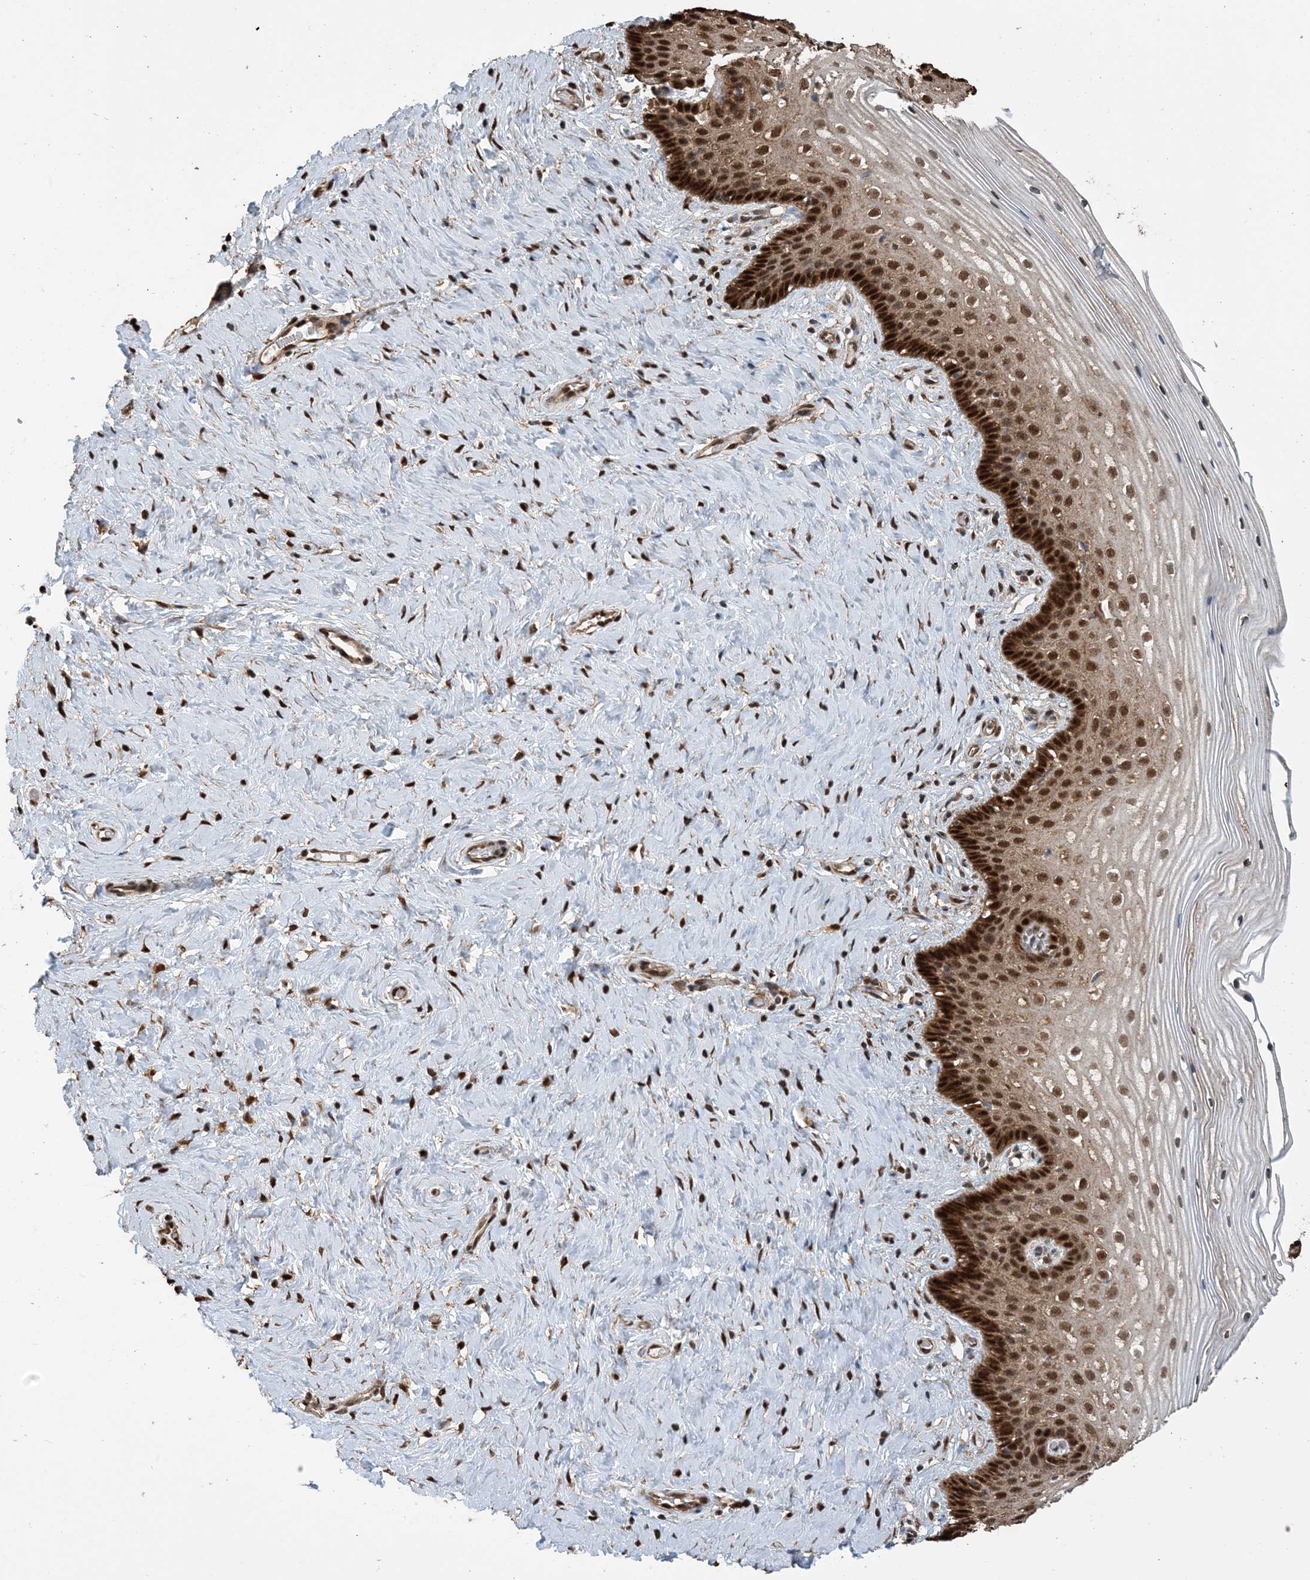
{"staining": {"intensity": "strong", "quantity": ">75%", "location": "cytoplasmic/membranous,nuclear"}, "tissue": "cervix", "cell_type": "Glandular cells", "image_type": "normal", "snomed": [{"axis": "morphology", "description": "Normal tissue, NOS"}, {"axis": "topography", "description": "Cervix"}], "caption": "A brown stain labels strong cytoplasmic/membranous,nuclear expression of a protein in glandular cells of normal human cervix. (DAB (3,3'-diaminobenzidine) IHC with brightfield microscopy, high magnification).", "gene": "HSPA1A", "patient": {"sex": "female", "age": 33}}